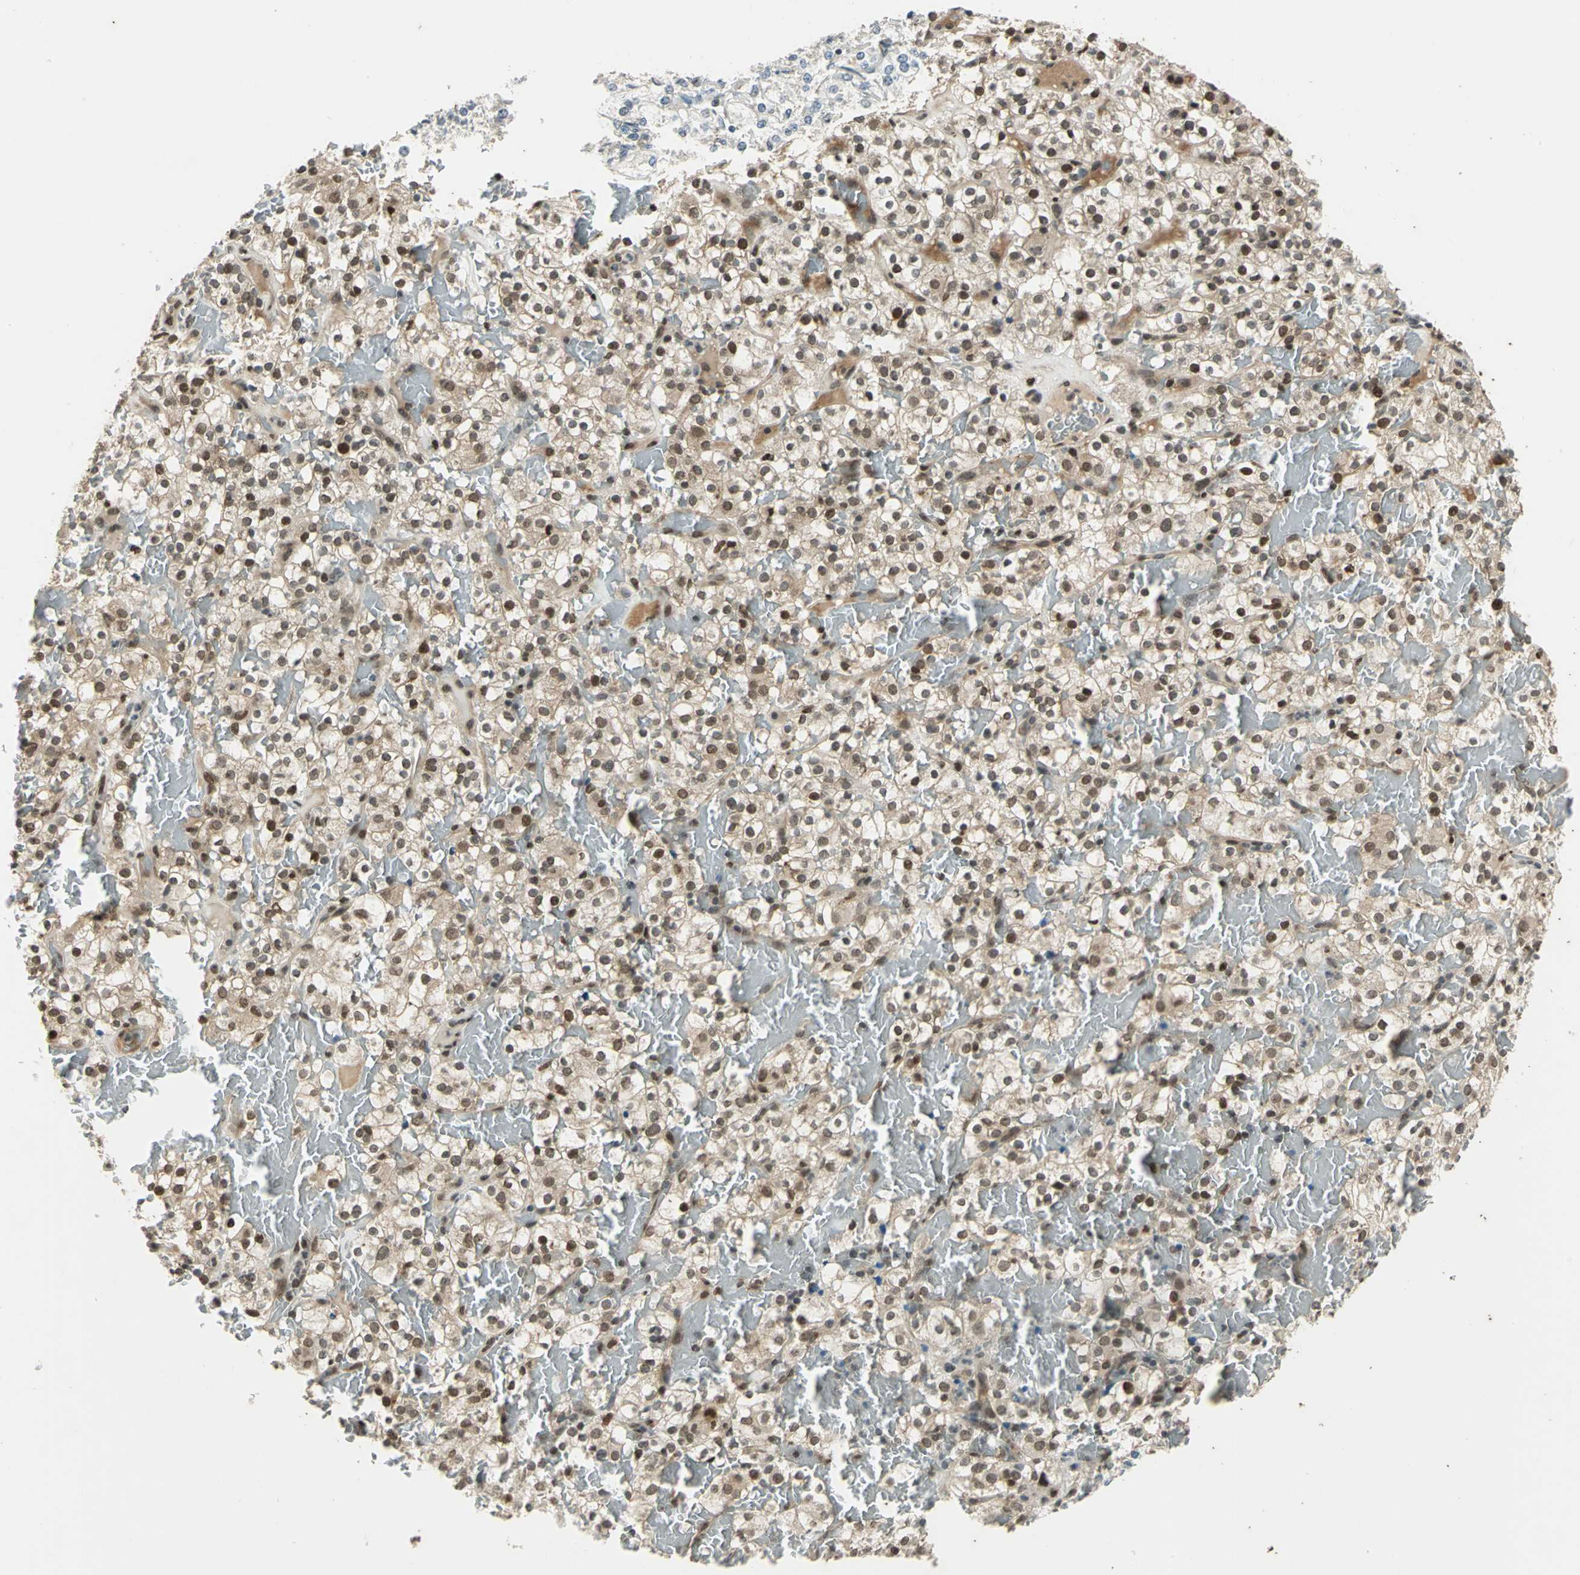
{"staining": {"intensity": "moderate", "quantity": "25%-75%", "location": "cytoplasmic/membranous,nuclear"}, "tissue": "renal cancer", "cell_type": "Tumor cells", "image_type": "cancer", "snomed": [{"axis": "morphology", "description": "Normal tissue, NOS"}, {"axis": "morphology", "description": "Adenocarcinoma, NOS"}, {"axis": "topography", "description": "Kidney"}], "caption": "A brown stain labels moderate cytoplasmic/membranous and nuclear staining of a protein in human renal cancer tumor cells.", "gene": "RAD17", "patient": {"sex": "female", "age": 72}}